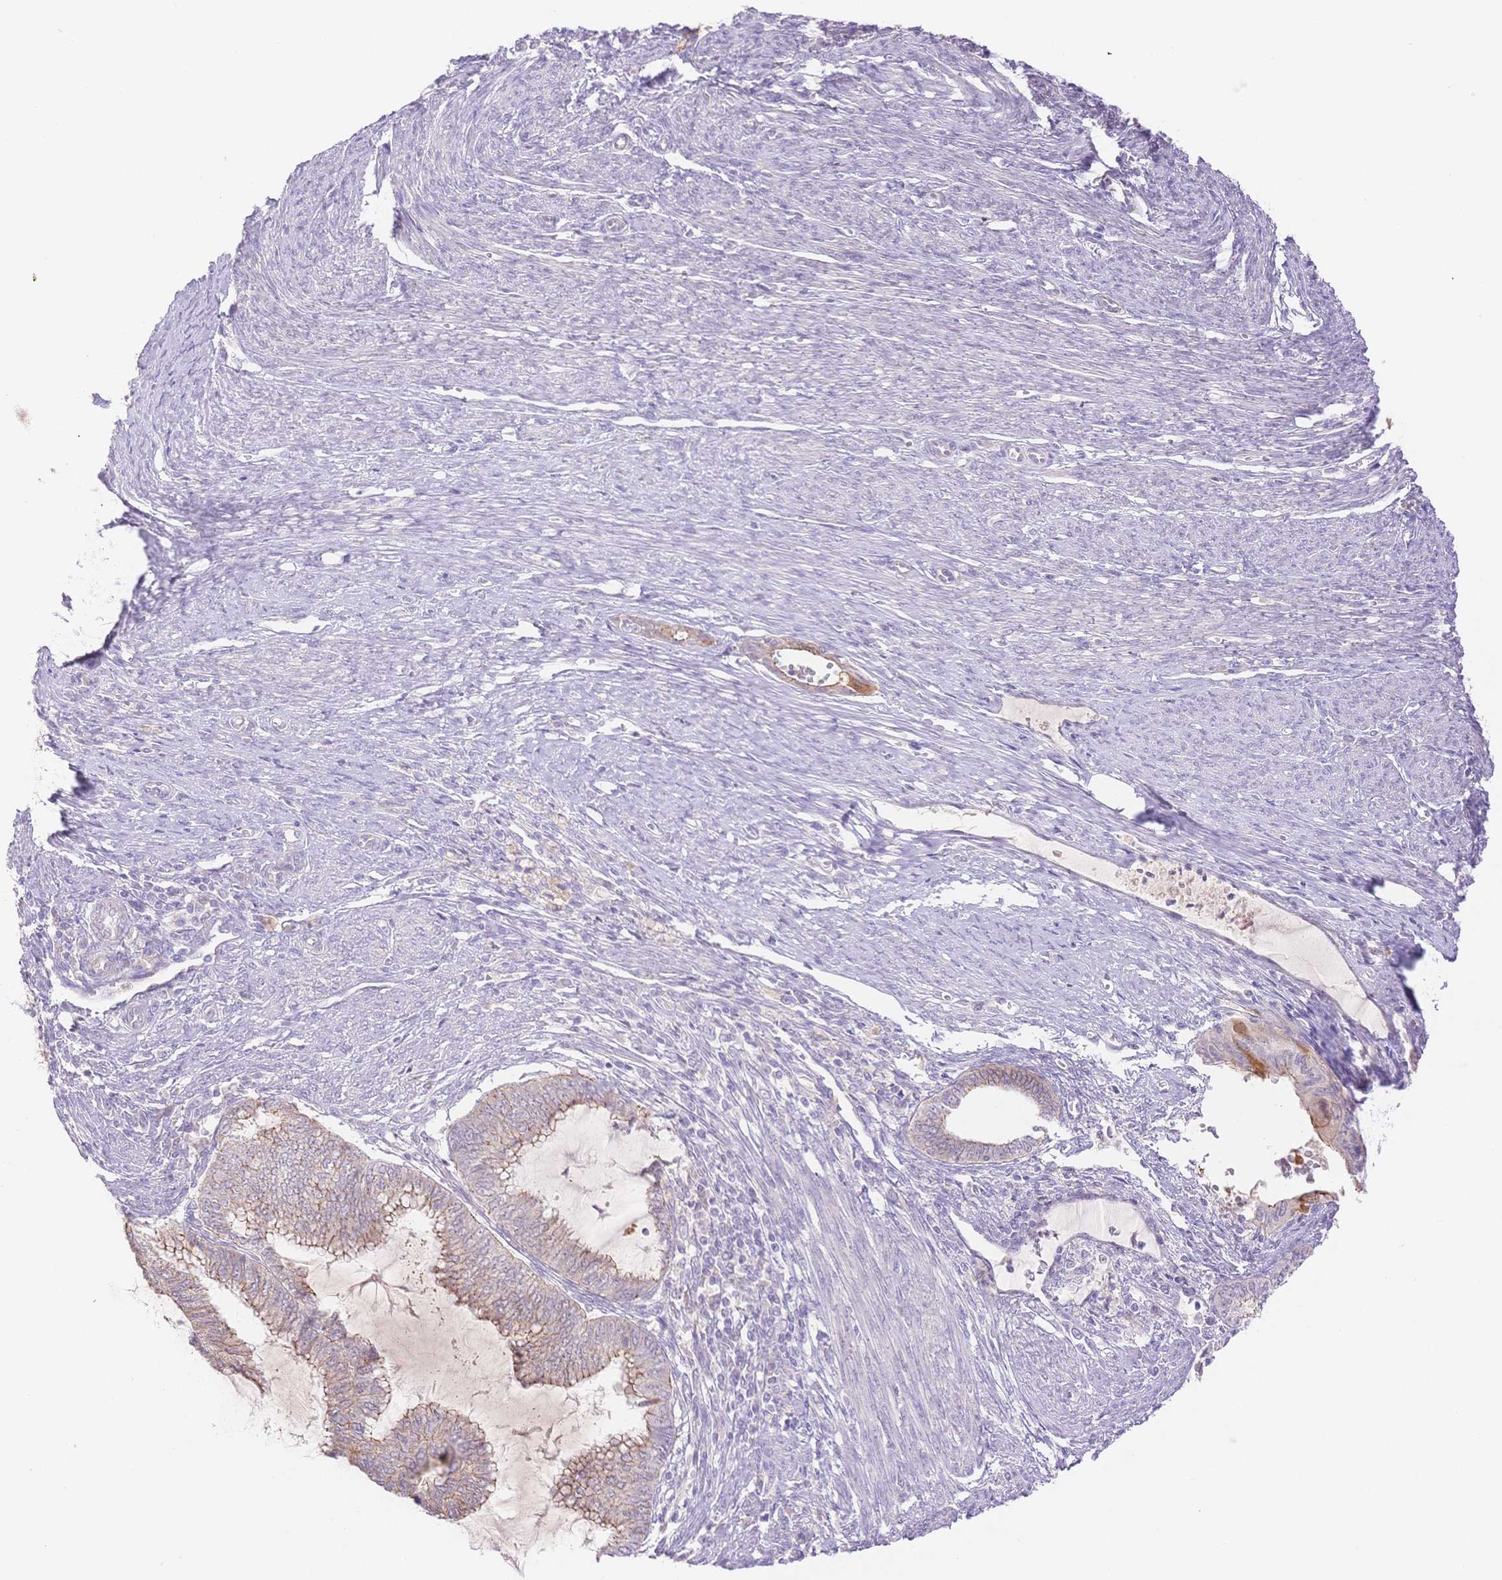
{"staining": {"intensity": "moderate", "quantity": "<25%", "location": "cytoplasmic/membranous"}, "tissue": "endometrial cancer", "cell_type": "Tumor cells", "image_type": "cancer", "snomed": [{"axis": "morphology", "description": "Adenocarcinoma, NOS"}, {"axis": "topography", "description": "Endometrium"}], "caption": "A brown stain highlights moderate cytoplasmic/membranous expression of a protein in human endometrial cancer tumor cells.", "gene": "WDR54", "patient": {"sex": "female", "age": 79}}